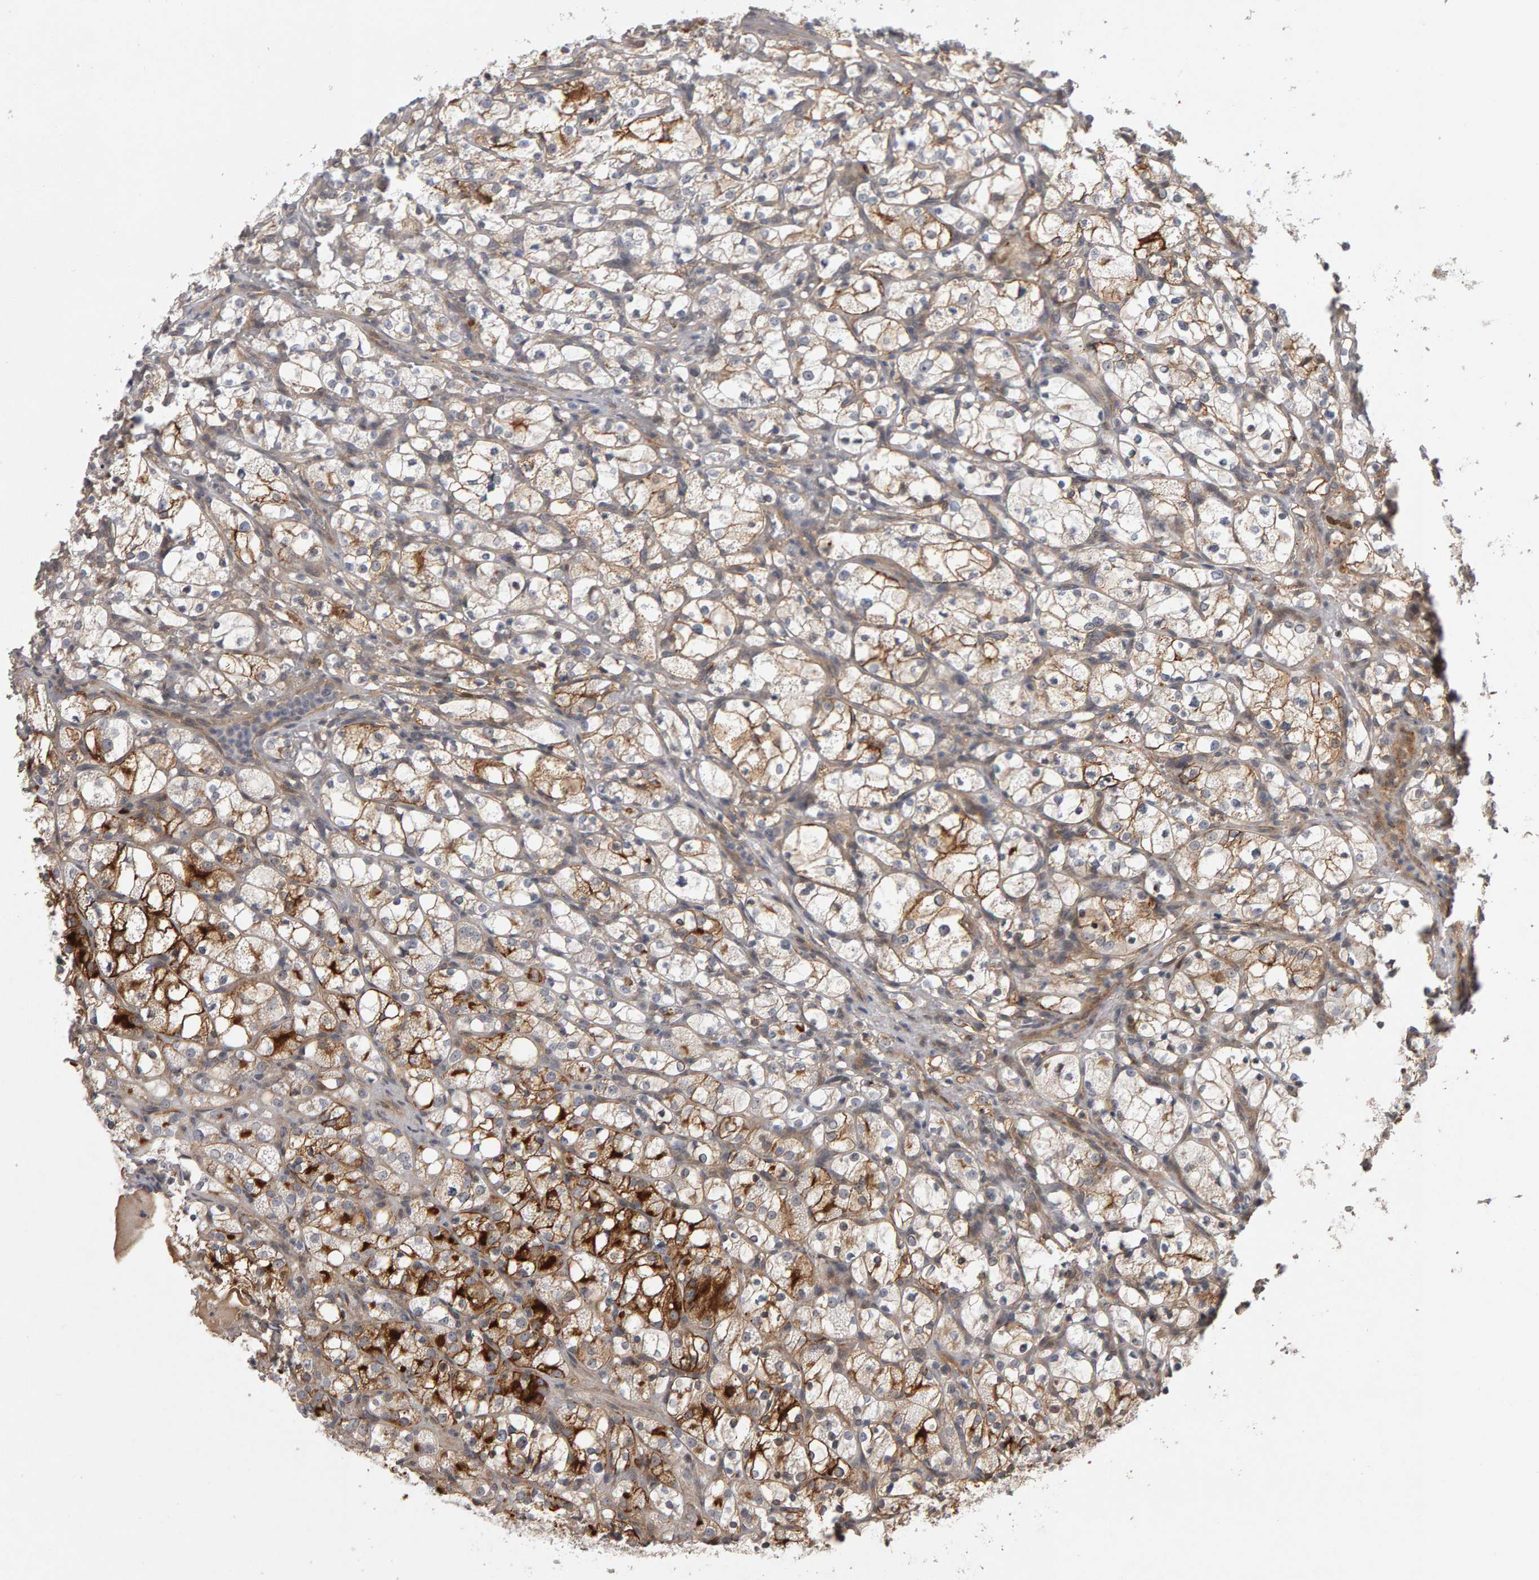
{"staining": {"intensity": "moderate", "quantity": "<25%", "location": "cytoplasmic/membranous"}, "tissue": "renal cancer", "cell_type": "Tumor cells", "image_type": "cancer", "snomed": [{"axis": "morphology", "description": "Adenocarcinoma, NOS"}, {"axis": "topography", "description": "Kidney"}], "caption": "Immunohistochemistry (IHC) staining of renal cancer (adenocarcinoma), which reveals low levels of moderate cytoplasmic/membranous positivity in approximately <25% of tumor cells indicating moderate cytoplasmic/membranous protein positivity. The staining was performed using DAB (3,3'-diaminobenzidine) (brown) for protein detection and nuclei were counterstained in hematoxylin (blue).", "gene": "CDCA5", "patient": {"sex": "female", "age": 69}}